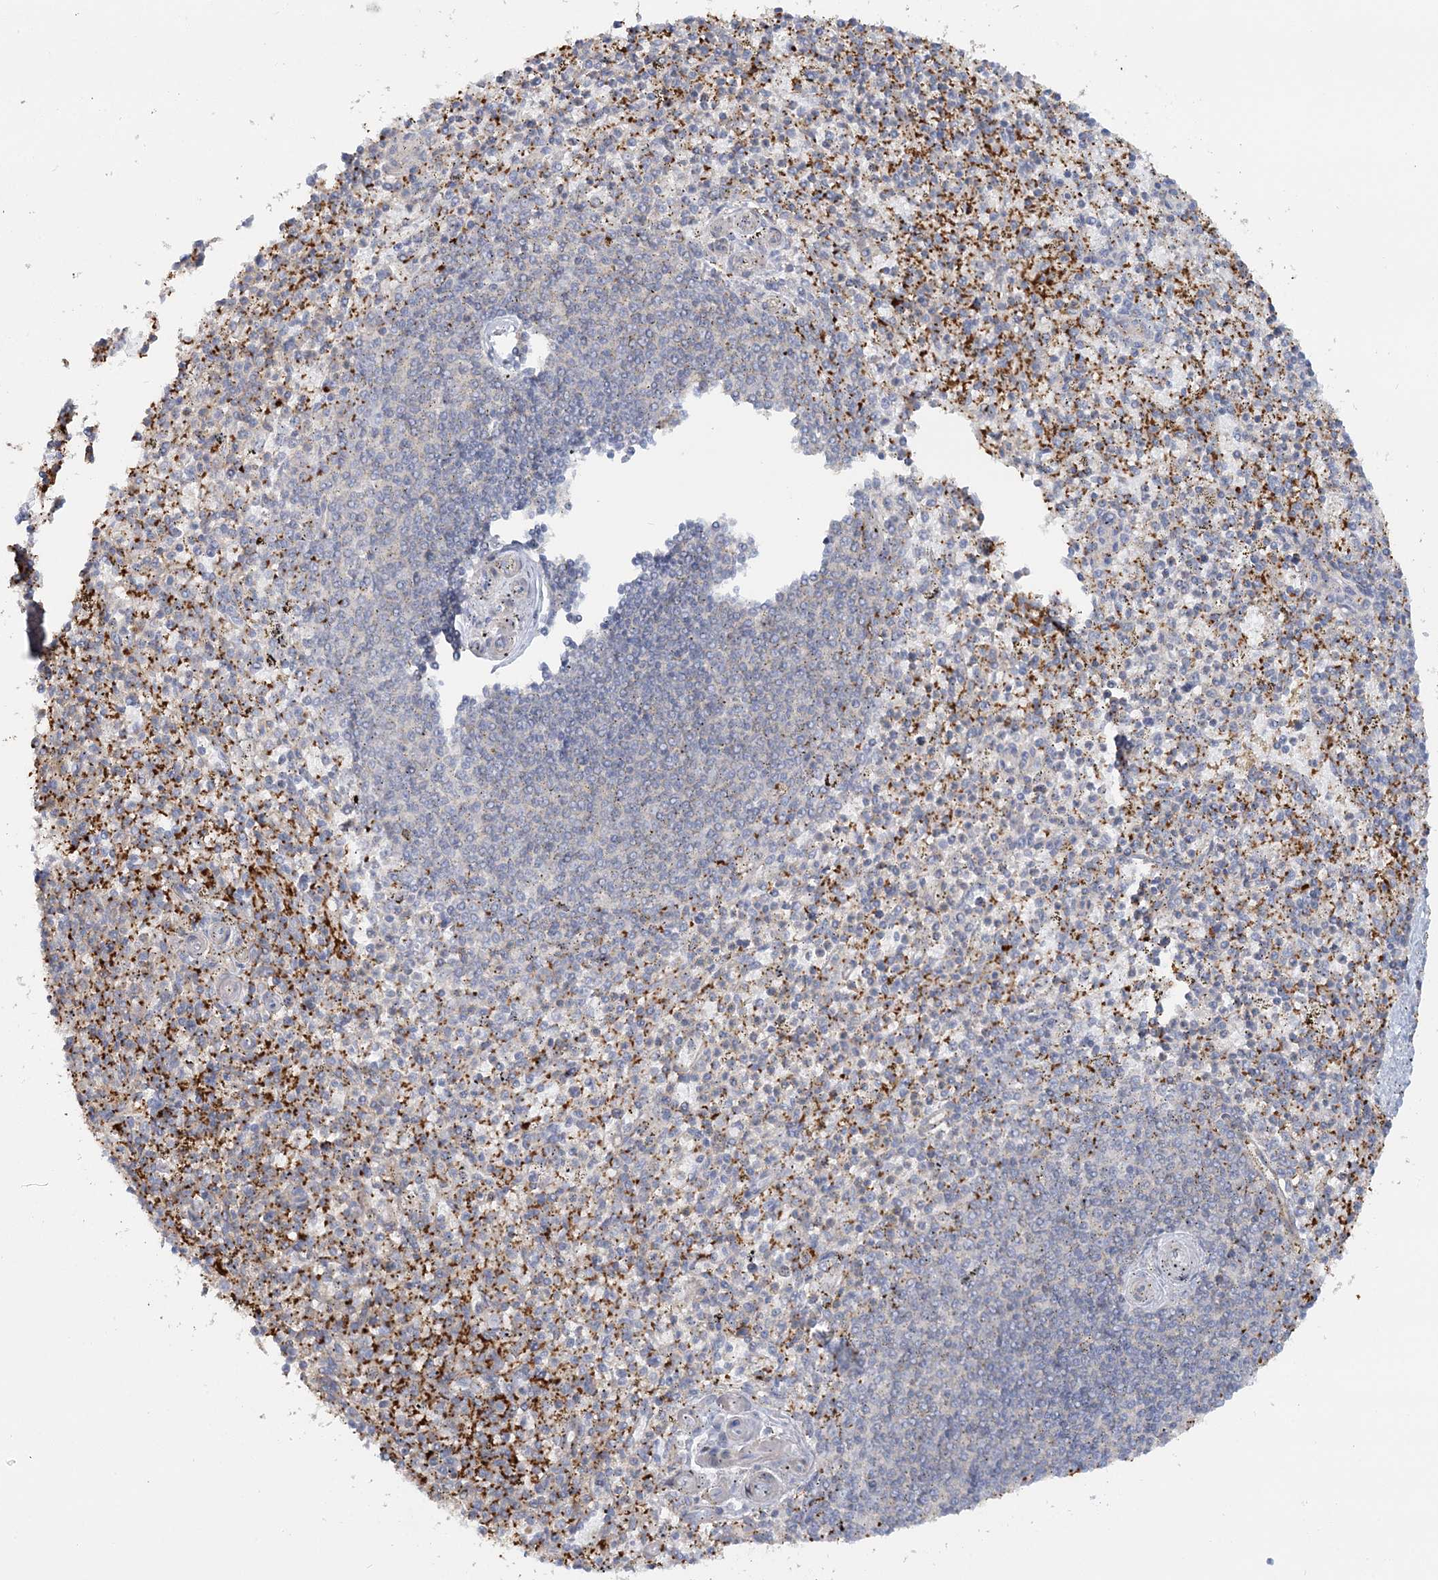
{"staining": {"intensity": "weak", "quantity": "<25%", "location": "cytoplasmic/membranous"}, "tissue": "spleen", "cell_type": "Cells in red pulp", "image_type": "normal", "snomed": [{"axis": "morphology", "description": "Normal tissue, NOS"}, {"axis": "topography", "description": "Spleen"}], "caption": "Immunohistochemistry of normal human spleen shows no positivity in cells in red pulp.", "gene": "CUEDC2", "patient": {"sex": "male", "age": 72}}